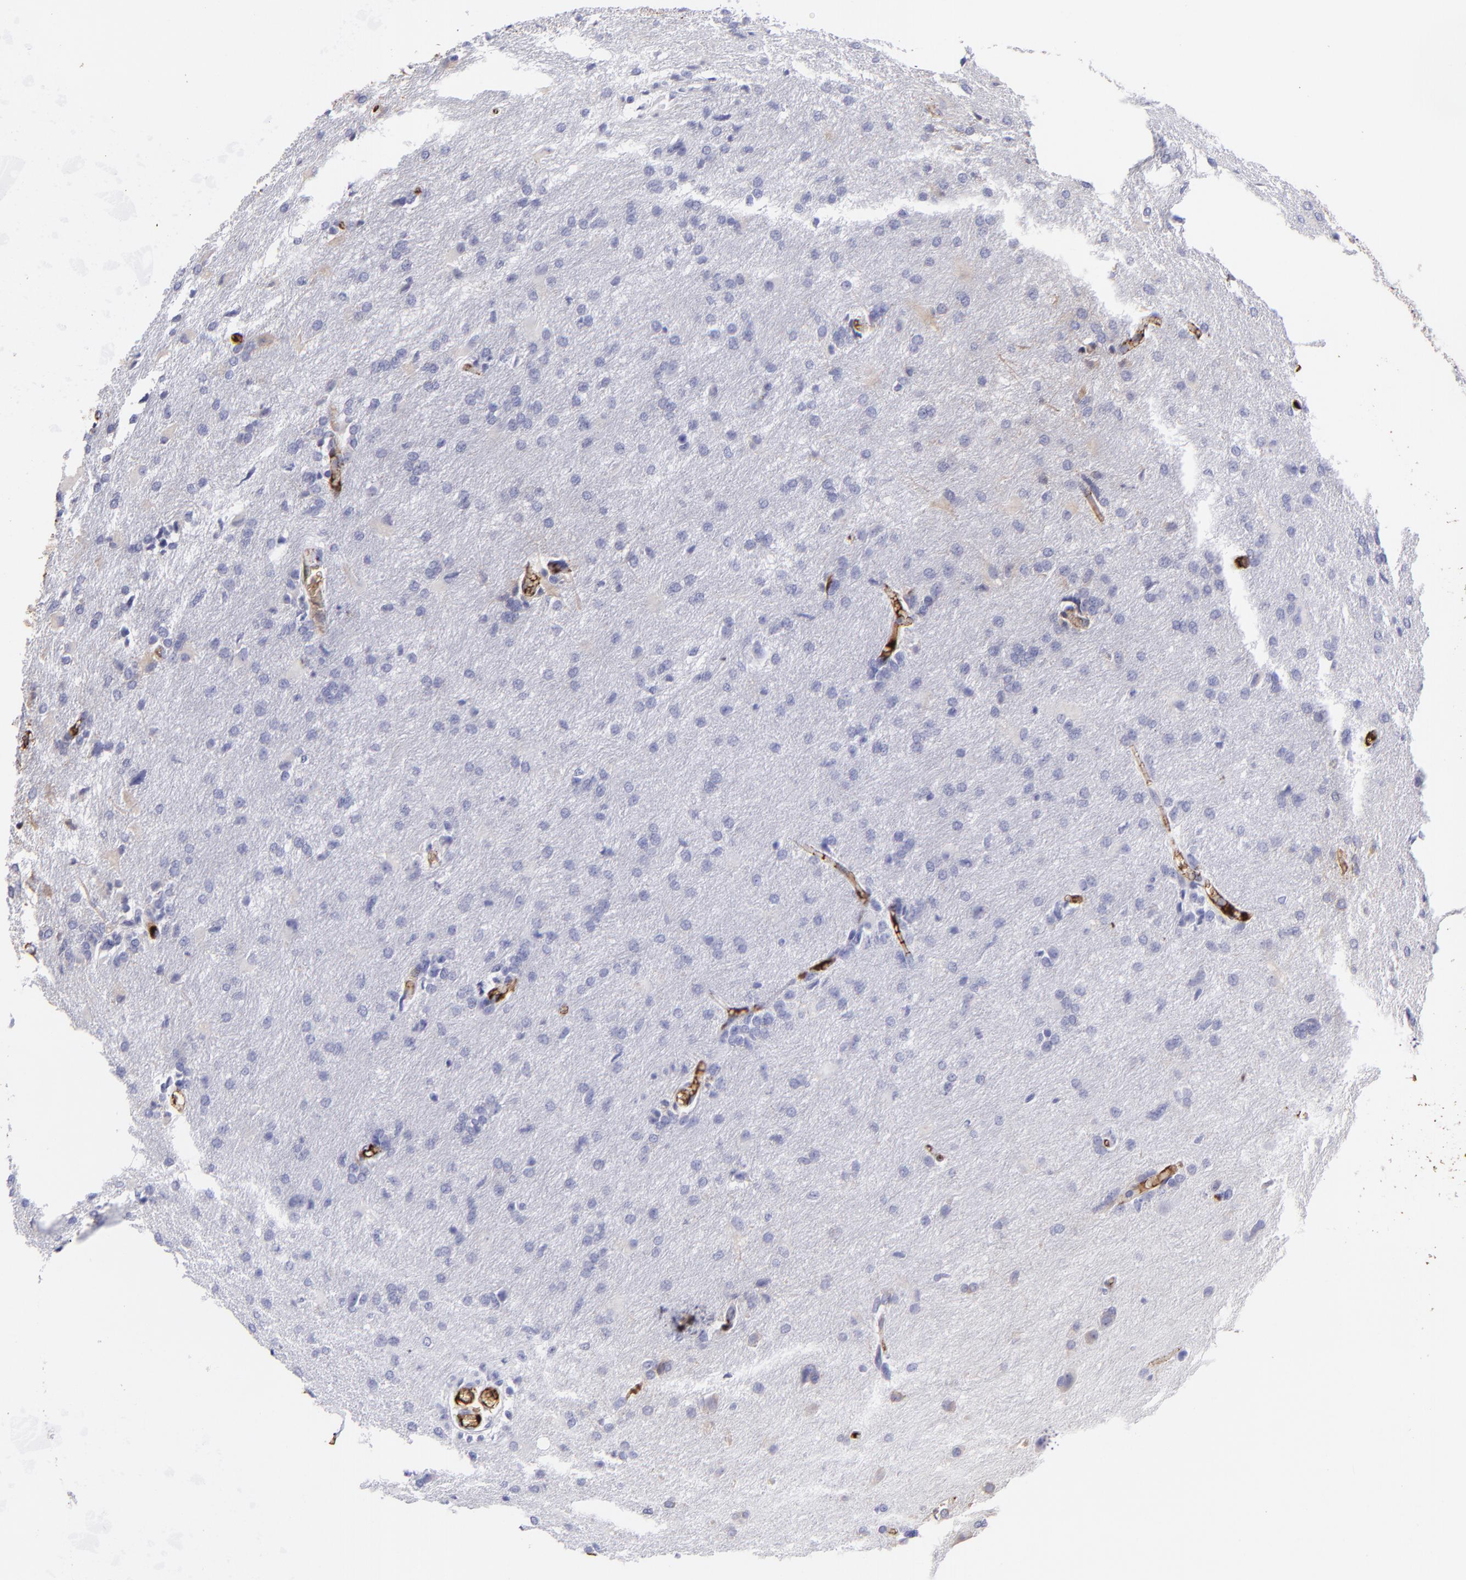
{"staining": {"intensity": "negative", "quantity": "none", "location": "none"}, "tissue": "glioma", "cell_type": "Tumor cells", "image_type": "cancer", "snomed": [{"axis": "morphology", "description": "Glioma, malignant, High grade"}, {"axis": "topography", "description": "Brain"}], "caption": "Immunohistochemical staining of human malignant glioma (high-grade) exhibits no significant staining in tumor cells.", "gene": "FGB", "patient": {"sex": "male", "age": 68}}